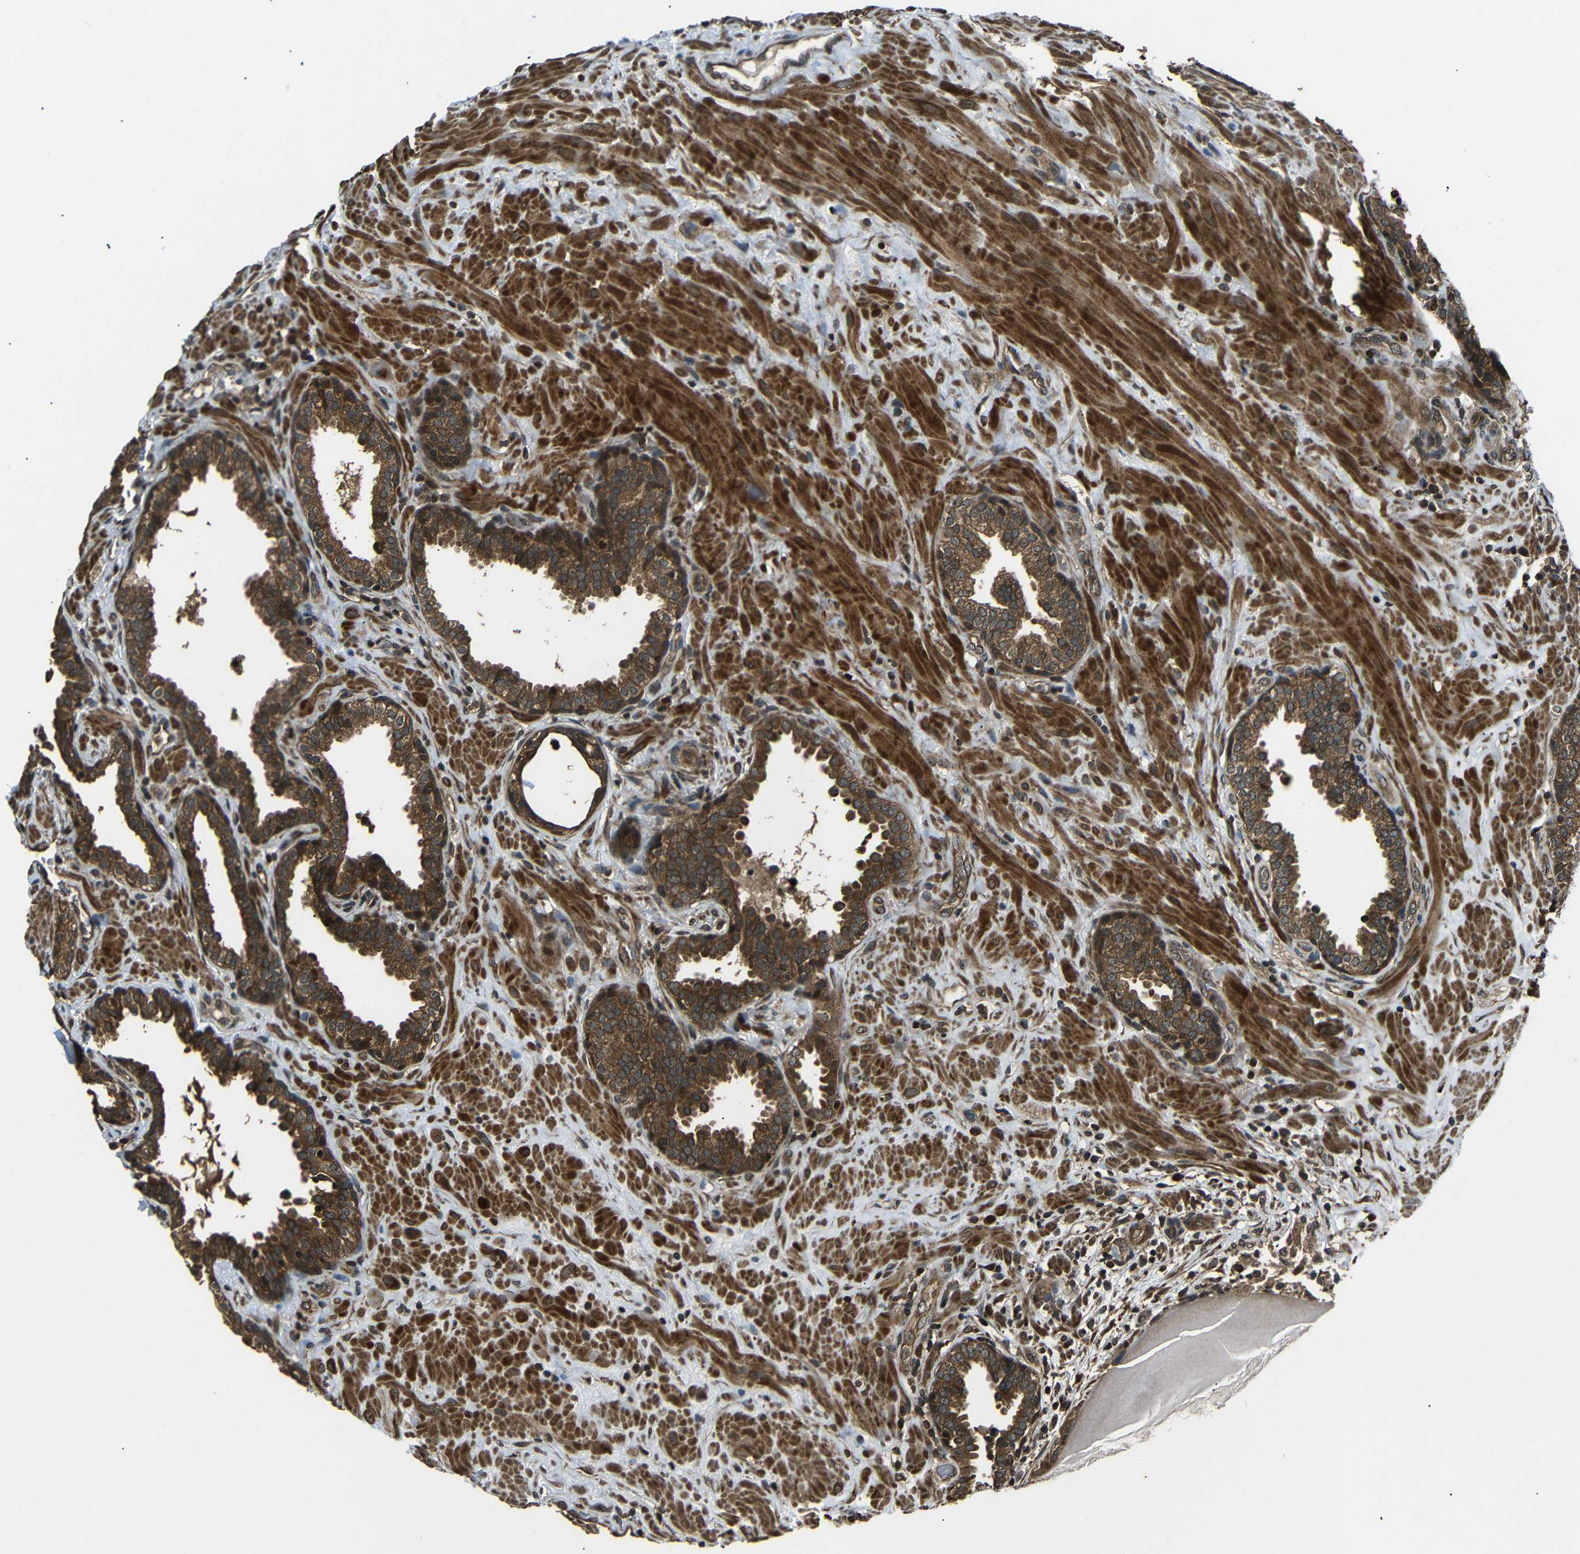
{"staining": {"intensity": "strong", "quantity": ">75%", "location": "cytoplasmic/membranous"}, "tissue": "prostate", "cell_type": "Glandular cells", "image_type": "normal", "snomed": [{"axis": "morphology", "description": "Normal tissue, NOS"}, {"axis": "topography", "description": "Prostate"}], "caption": "A high amount of strong cytoplasmic/membranous expression is appreciated in approximately >75% of glandular cells in benign prostate.", "gene": "PLK2", "patient": {"sex": "male", "age": 51}}